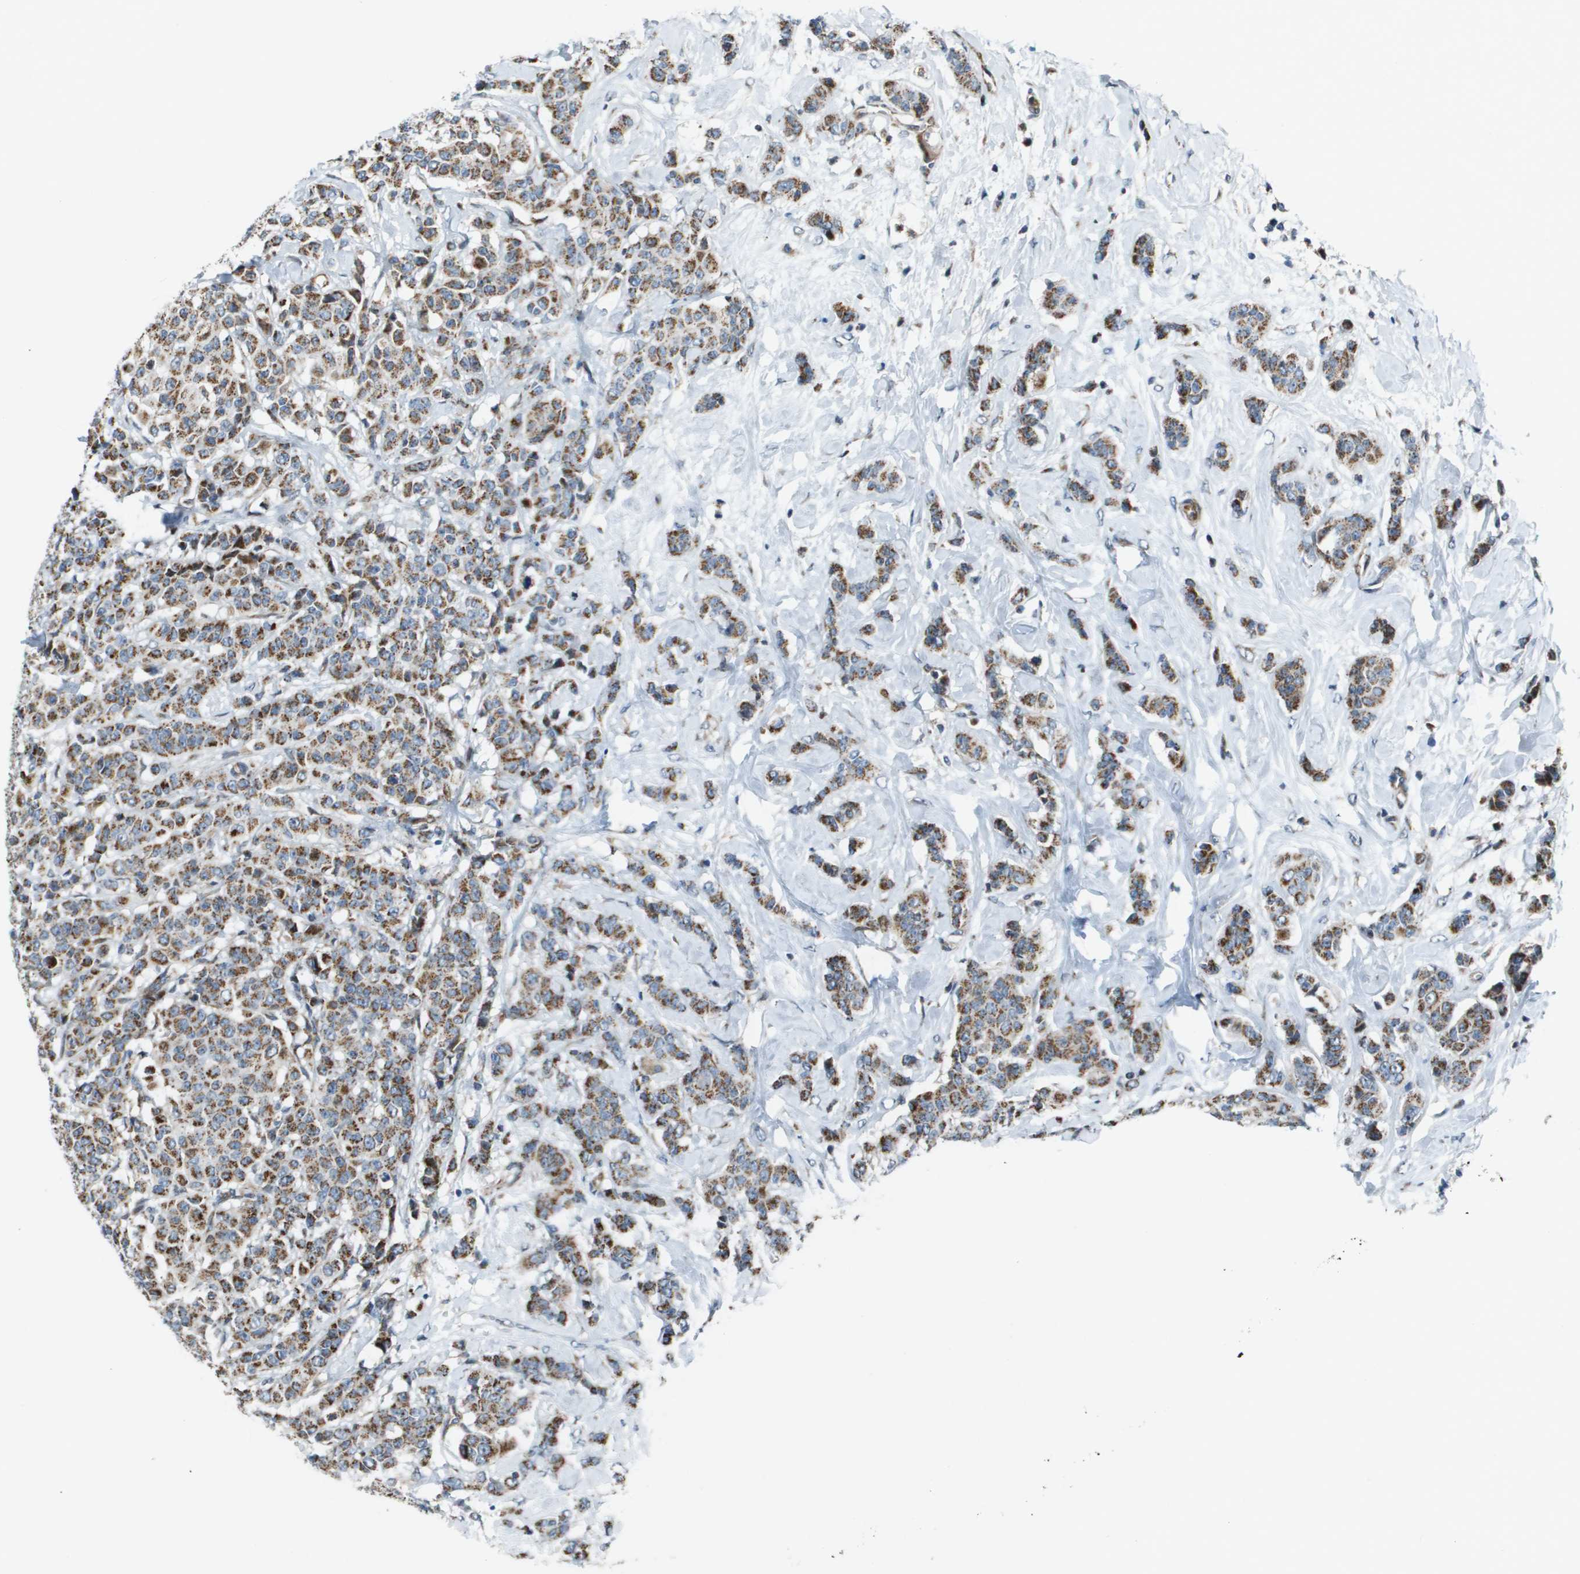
{"staining": {"intensity": "moderate", "quantity": ">75%", "location": "cytoplasmic/membranous"}, "tissue": "breast cancer", "cell_type": "Tumor cells", "image_type": "cancer", "snomed": [{"axis": "morphology", "description": "Normal tissue, NOS"}, {"axis": "morphology", "description": "Duct carcinoma"}, {"axis": "topography", "description": "Breast"}], "caption": "A medium amount of moderate cytoplasmic/membranous staining is appreciated in about >75% of tumor cells in breast cancer (invasive ductal carcinoma) tissue.", "gene": "MGAT3", "patient": {"sex": "female", "age": 40}}